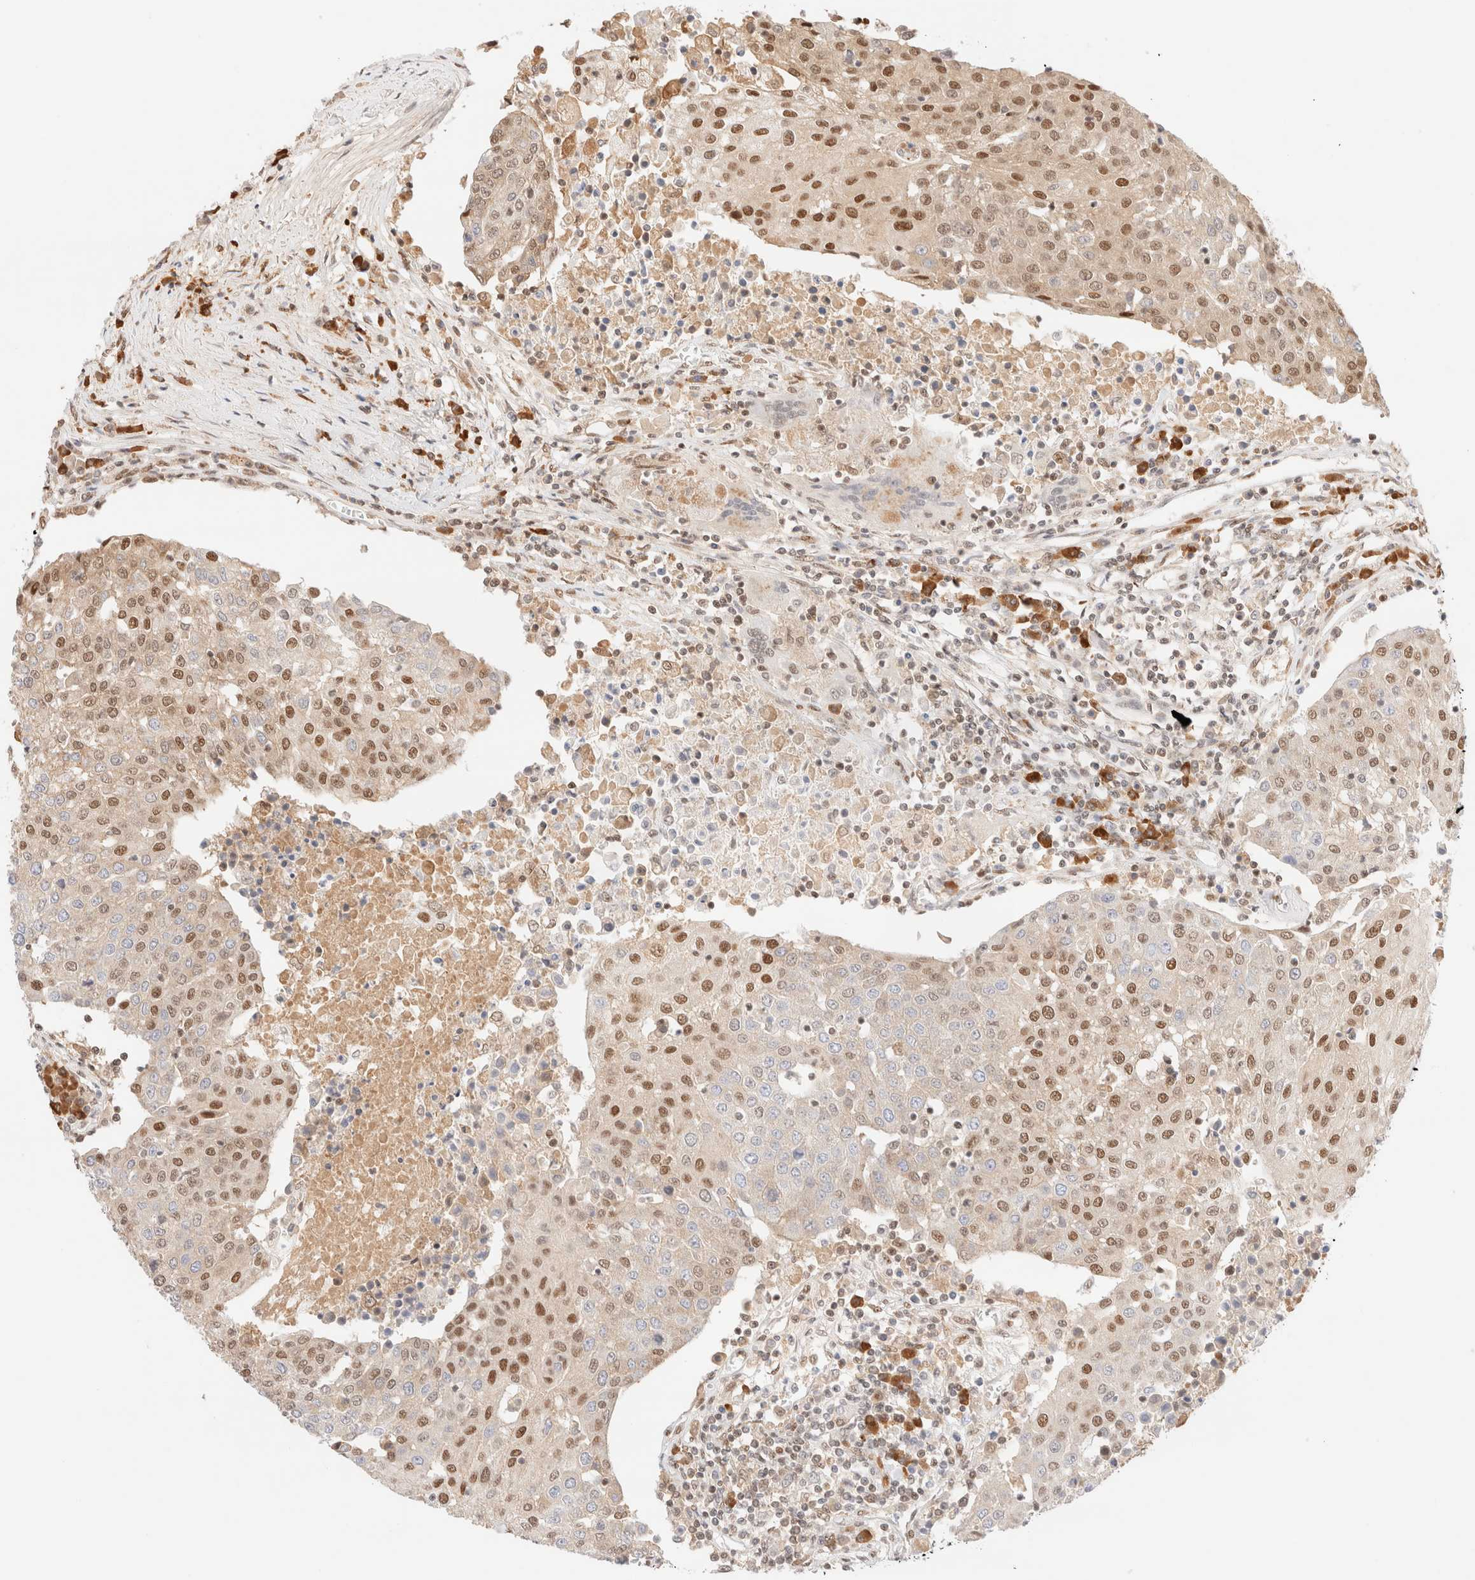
{"staining": {"intensity": "moderate", "quantity": ">75%", "location": "nuclear"}, "tissue": "urothelial cancer", "cell_type": "Tumor cells", "image_type": "cancer", "snomed": [{"axis": "morphology", "description": "Urothelial carcinoma, High grade"}, {"axis": "topography", "description": "Urinary bladder"}], "caption": "High-grade urothelial carcinoma stained with a brown dye reveals moderate nuclear positive positivity in about >75% of tumor cells.", "gene": "CIC", "patient": {"sex": "female", "age": 85}}